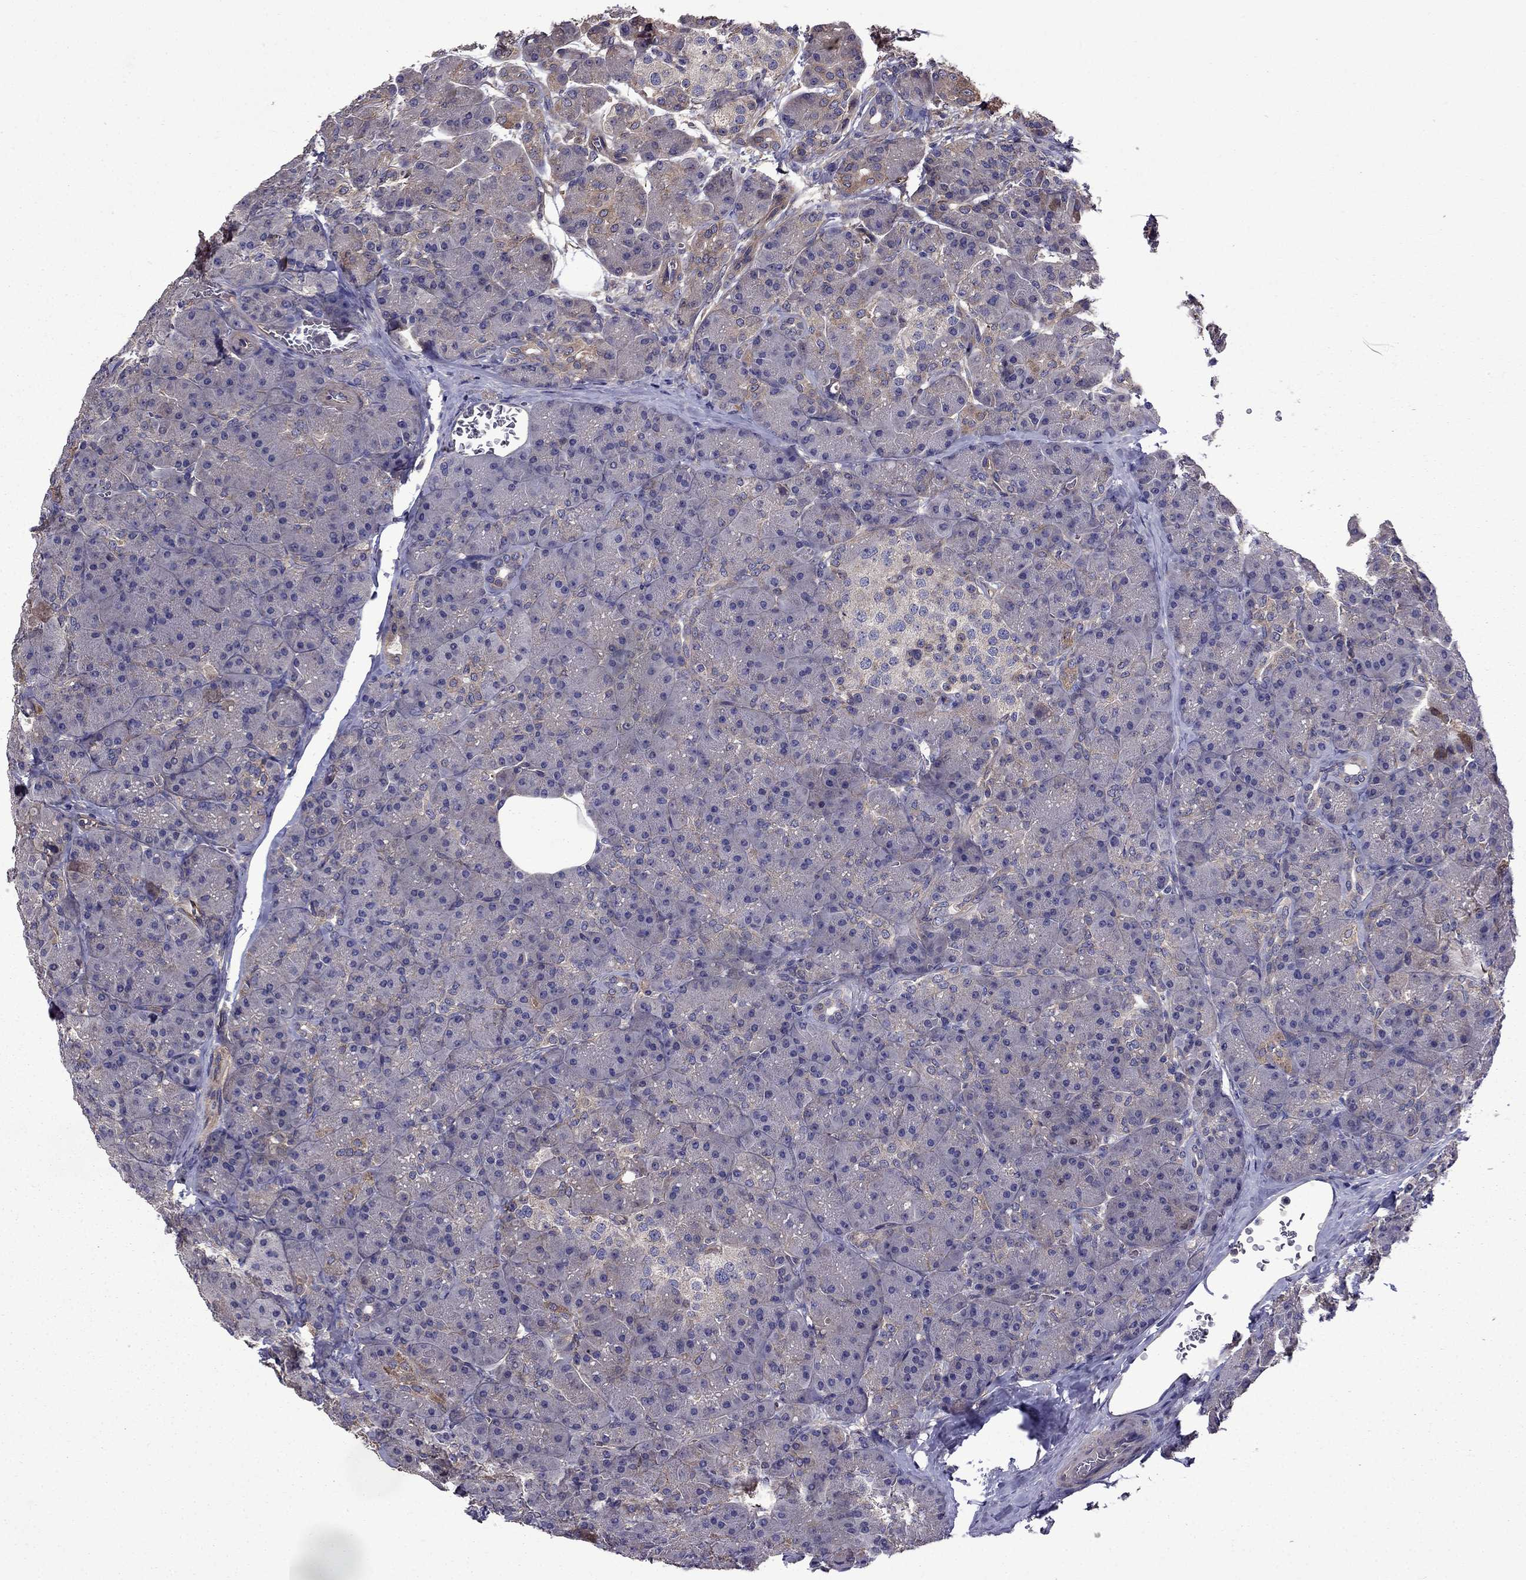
{"staining": {"intensity": "negative", "quantity": "none", "location": "none"}, "tissue": "pancreas", "cell_type": "Exocrine glandular cells", "image_type": "normal", "snomed": [{"axis": "morphology", "description": "Normal tissue, NOS"}, {"axis": "topography", "description": "Pancreas"}], "caption": "Protein analysis of benign pancreas demonstrates no significant staining in exocrine glandular cells. The staining is performed using DAB (3,3'-diaminobenzidine) brown chromogen with nuclei counter-stained in using hematoxylin.", "gene": "ITGB1", "patient": {"sex": "male", "age": 57}}